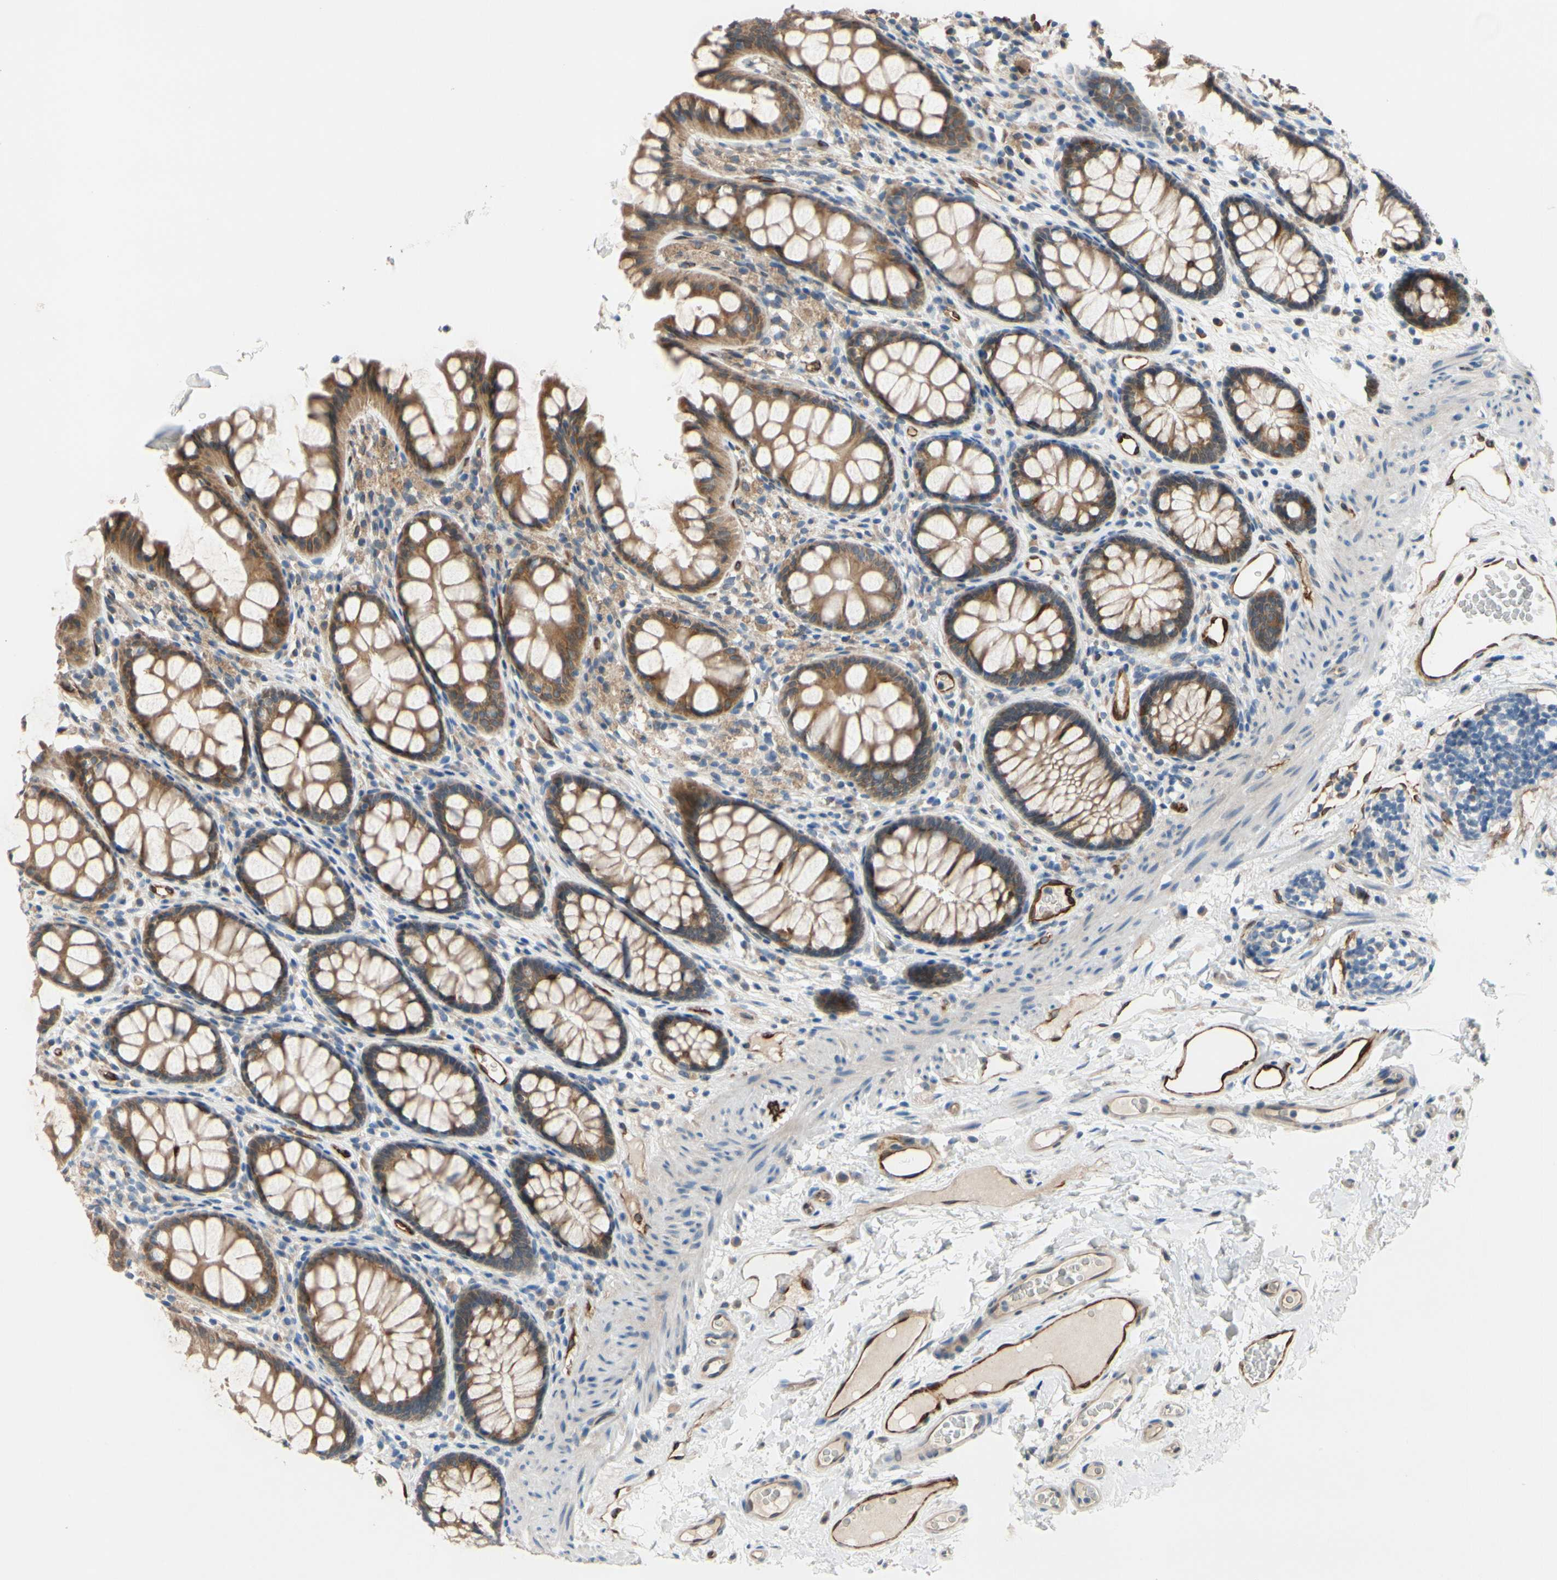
{"staining": {"intensity": "strong", "quantity": ">75%", "location": "cytoplasmic/membranous"}, "tissue": "colon", "cell_type": "Endothelial cells", "image_type": "normal", "snomed": [{"axis": "morphology", "description": "Normal tissue, NOS"}, {"axis": "topography", "description": "Colon"}], "caption": "This histopathology image exhibits benign colon stained with immunohistochemistry to label a protein in brown. The cytoplasmic/membranous of endothelial cells show strong positivity for the protein. Nuclei are counter-stained blue.", "gene": "PRXL2A", "patient": {"sex": "female", "age": 55}}